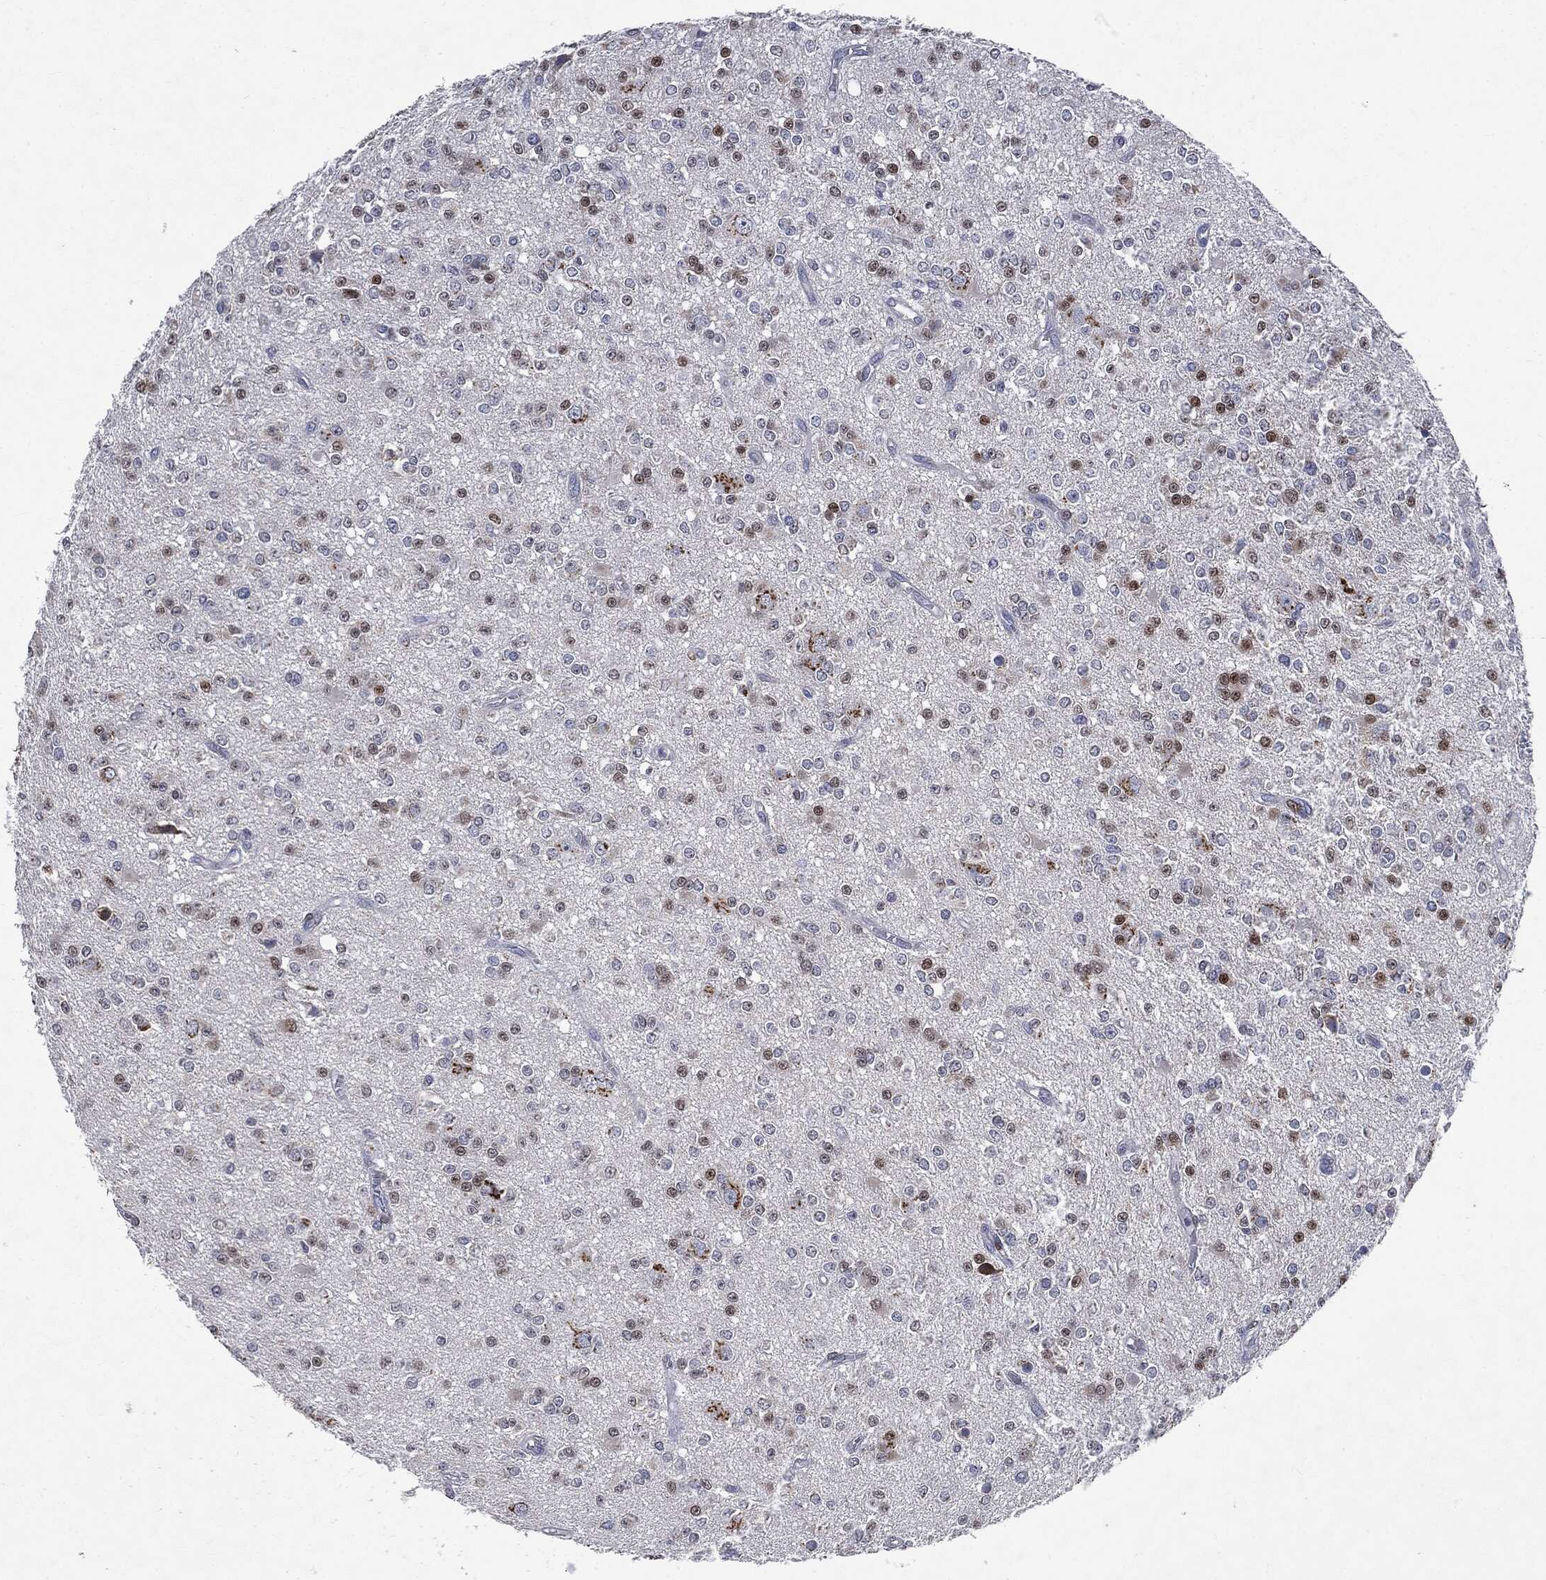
{"staining": {"intensity": "moderate", "quantity": "<25%", "location": "nuclear"}, "tissue": "glioma", "cell_type": "Tumor cells", "image_type": "cancer", "snomed": [{"axis": "morphology", "description": "Glioma, malignant, Low grade"}, {"axis": "topography", "description": "Brain"}], "caption": "DAB (3,3'-diaminobenzidine) immunohistochemical staining of malignant glioma (low-grade) displays moderate nuclear protein positivity in about <25% of tumor cells.", "gene": "CASD1", "patient": {"sex": "female", "age": 45}}